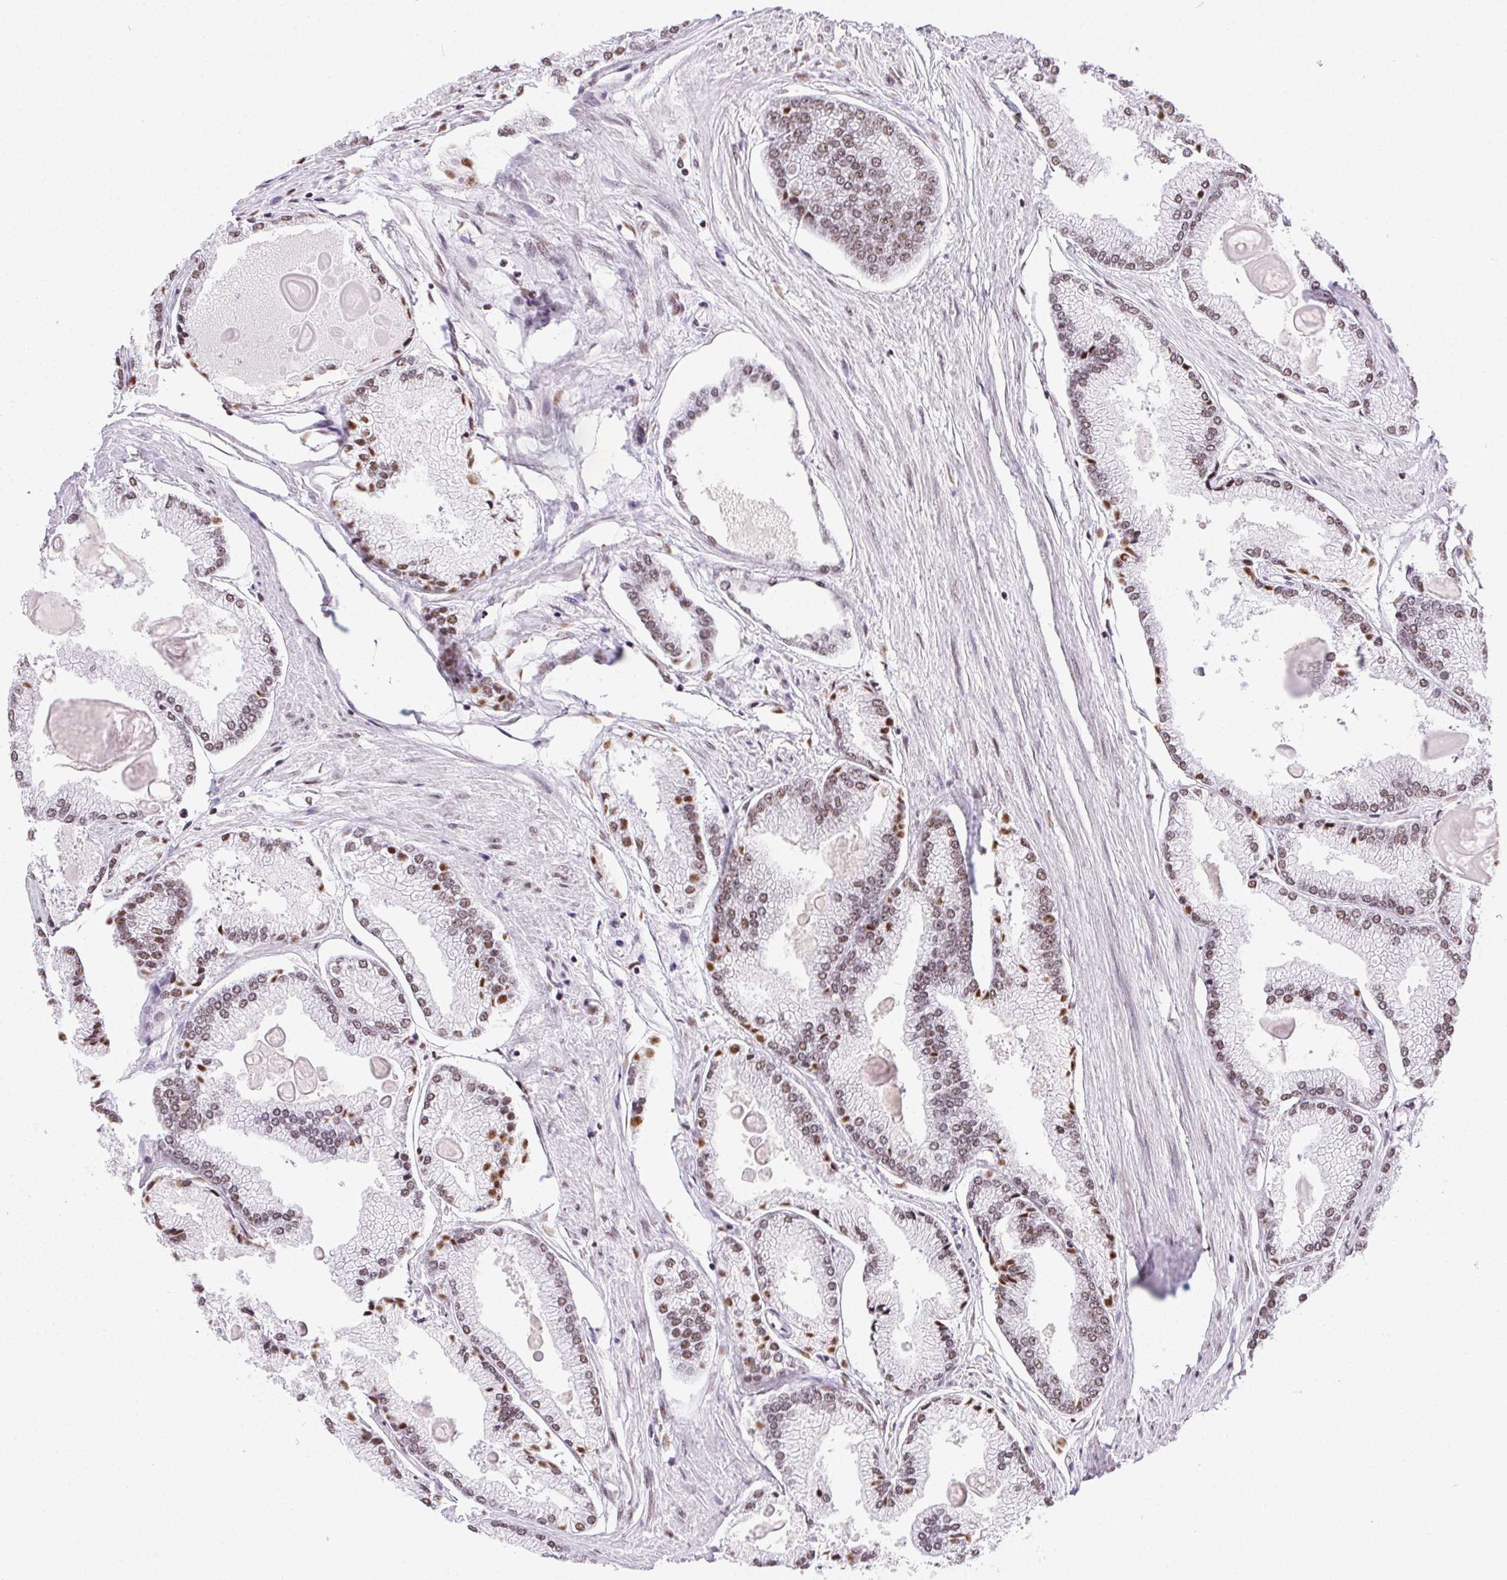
{"staining": {"intensity": "moderate", "quantity": ">75%", "location": "nuclear"}, "tissue": "prostate cancer", "cell_type": "Tumor cells", "image_type": "cancer", "snomed": [{"axis": "morphology", "description": "Adenocarcinoma, High grade"}, {"axis": "topography", "description": "Prostate"}], "caption": "DAB (3,3'-diaminobenzidine) immunohistochemical staining of prostate cancer (adenocarcinoma (high-grade)) demonstrates moderate nuclear protein staining in approximately >75% of tumor cells. (IHC, brightfield microscopy, high magnification).", "gene": "TRA2B", "patient": {"sex": "male", "age": 68}}